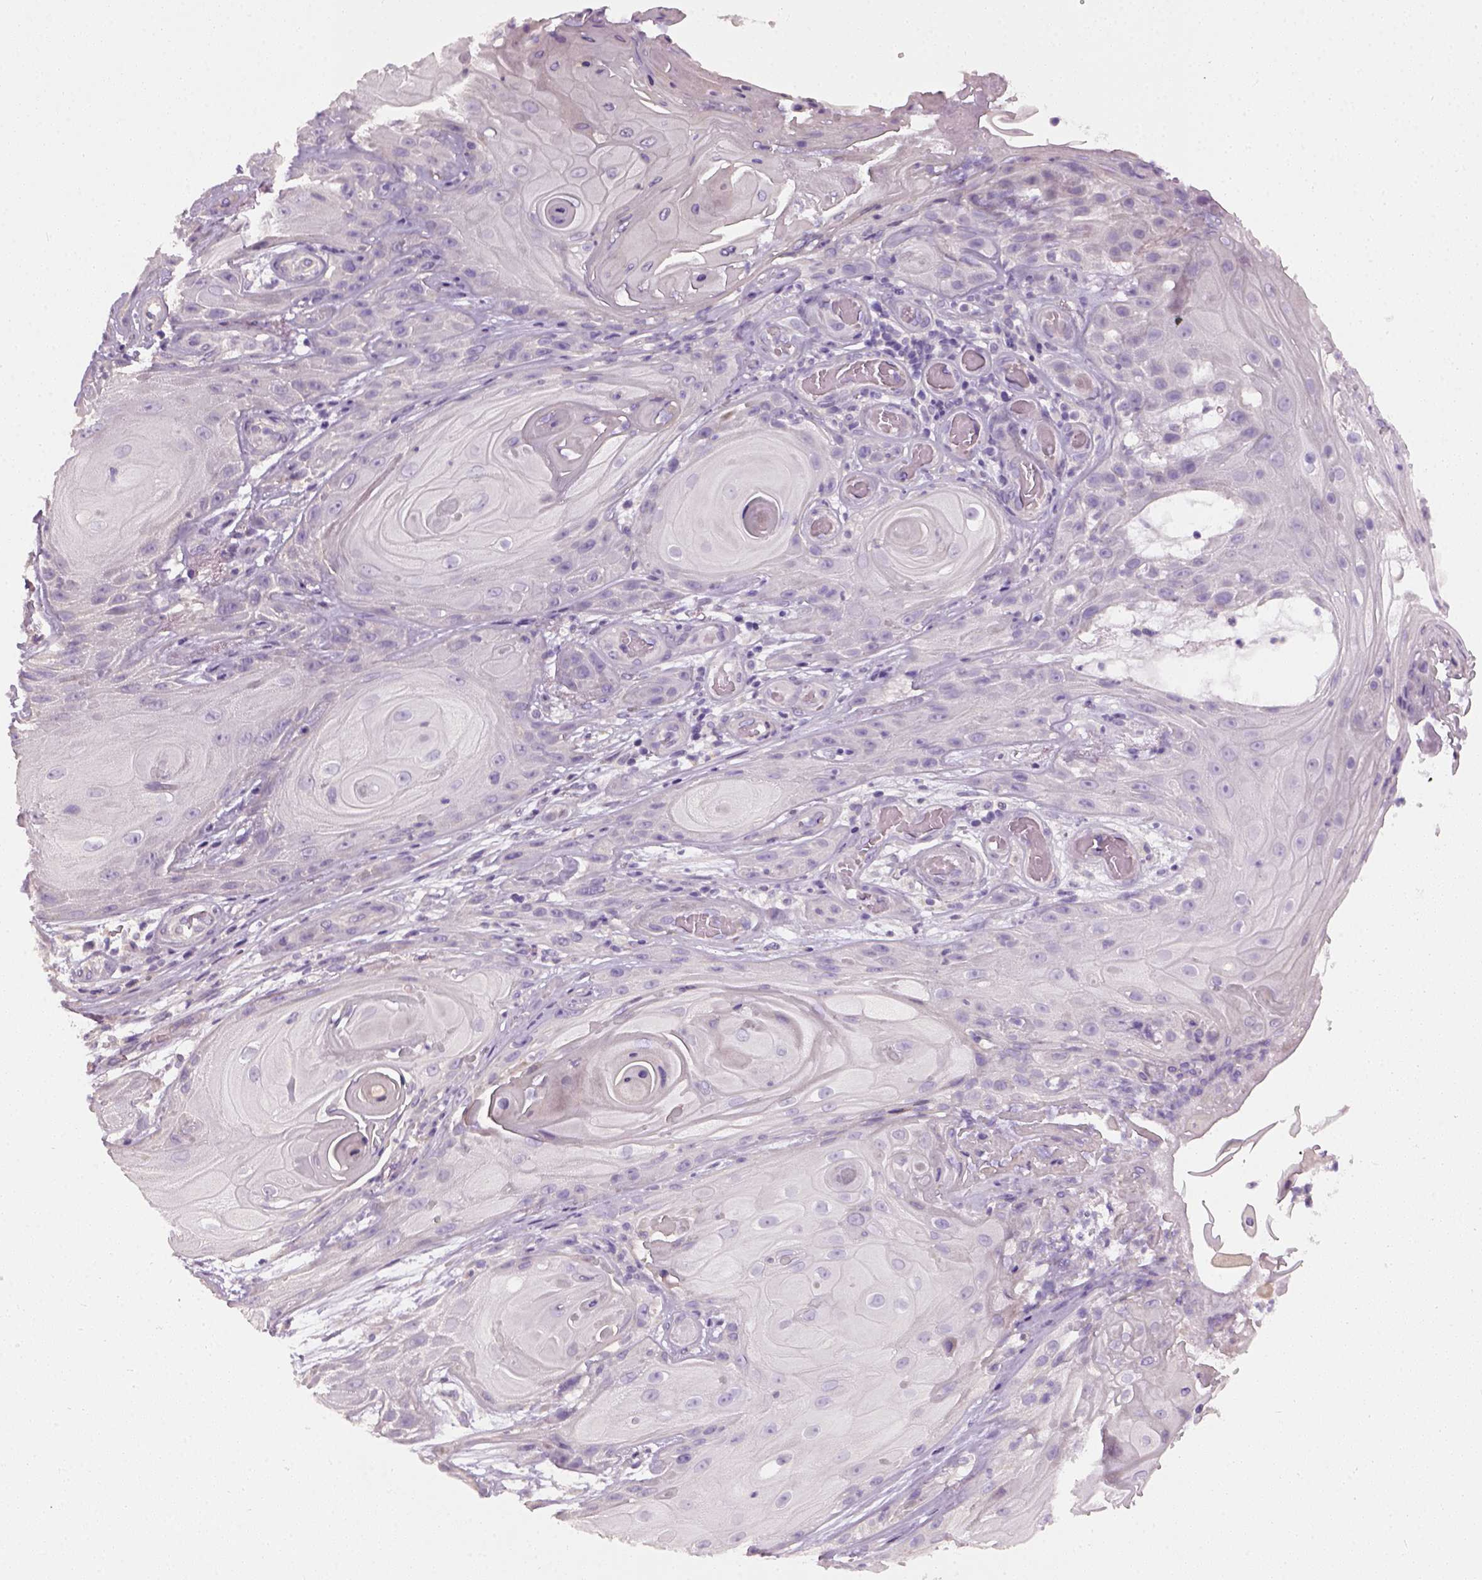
{"staining": {"intensity": "negative", "quantity": "none", "location": "none"}, "tissue": "skin cancer", "cell_type": "Tumor cells", "image_type": "cancer", "snomed": [{"axis": "morphology", "description": "Squamous cell carcinoma, NOS"}, {"axis": "topography", "description": "Skin"}], "caption": "A micrograph of skin cancer stained for a protein displays no brown staining in tumor cells. (Brightfield microscopy of DAB immunohistochemistry (IHC) at high magnification).", "gene": "ELOVL3", "patient": {"sex": "male", "age": 62}}